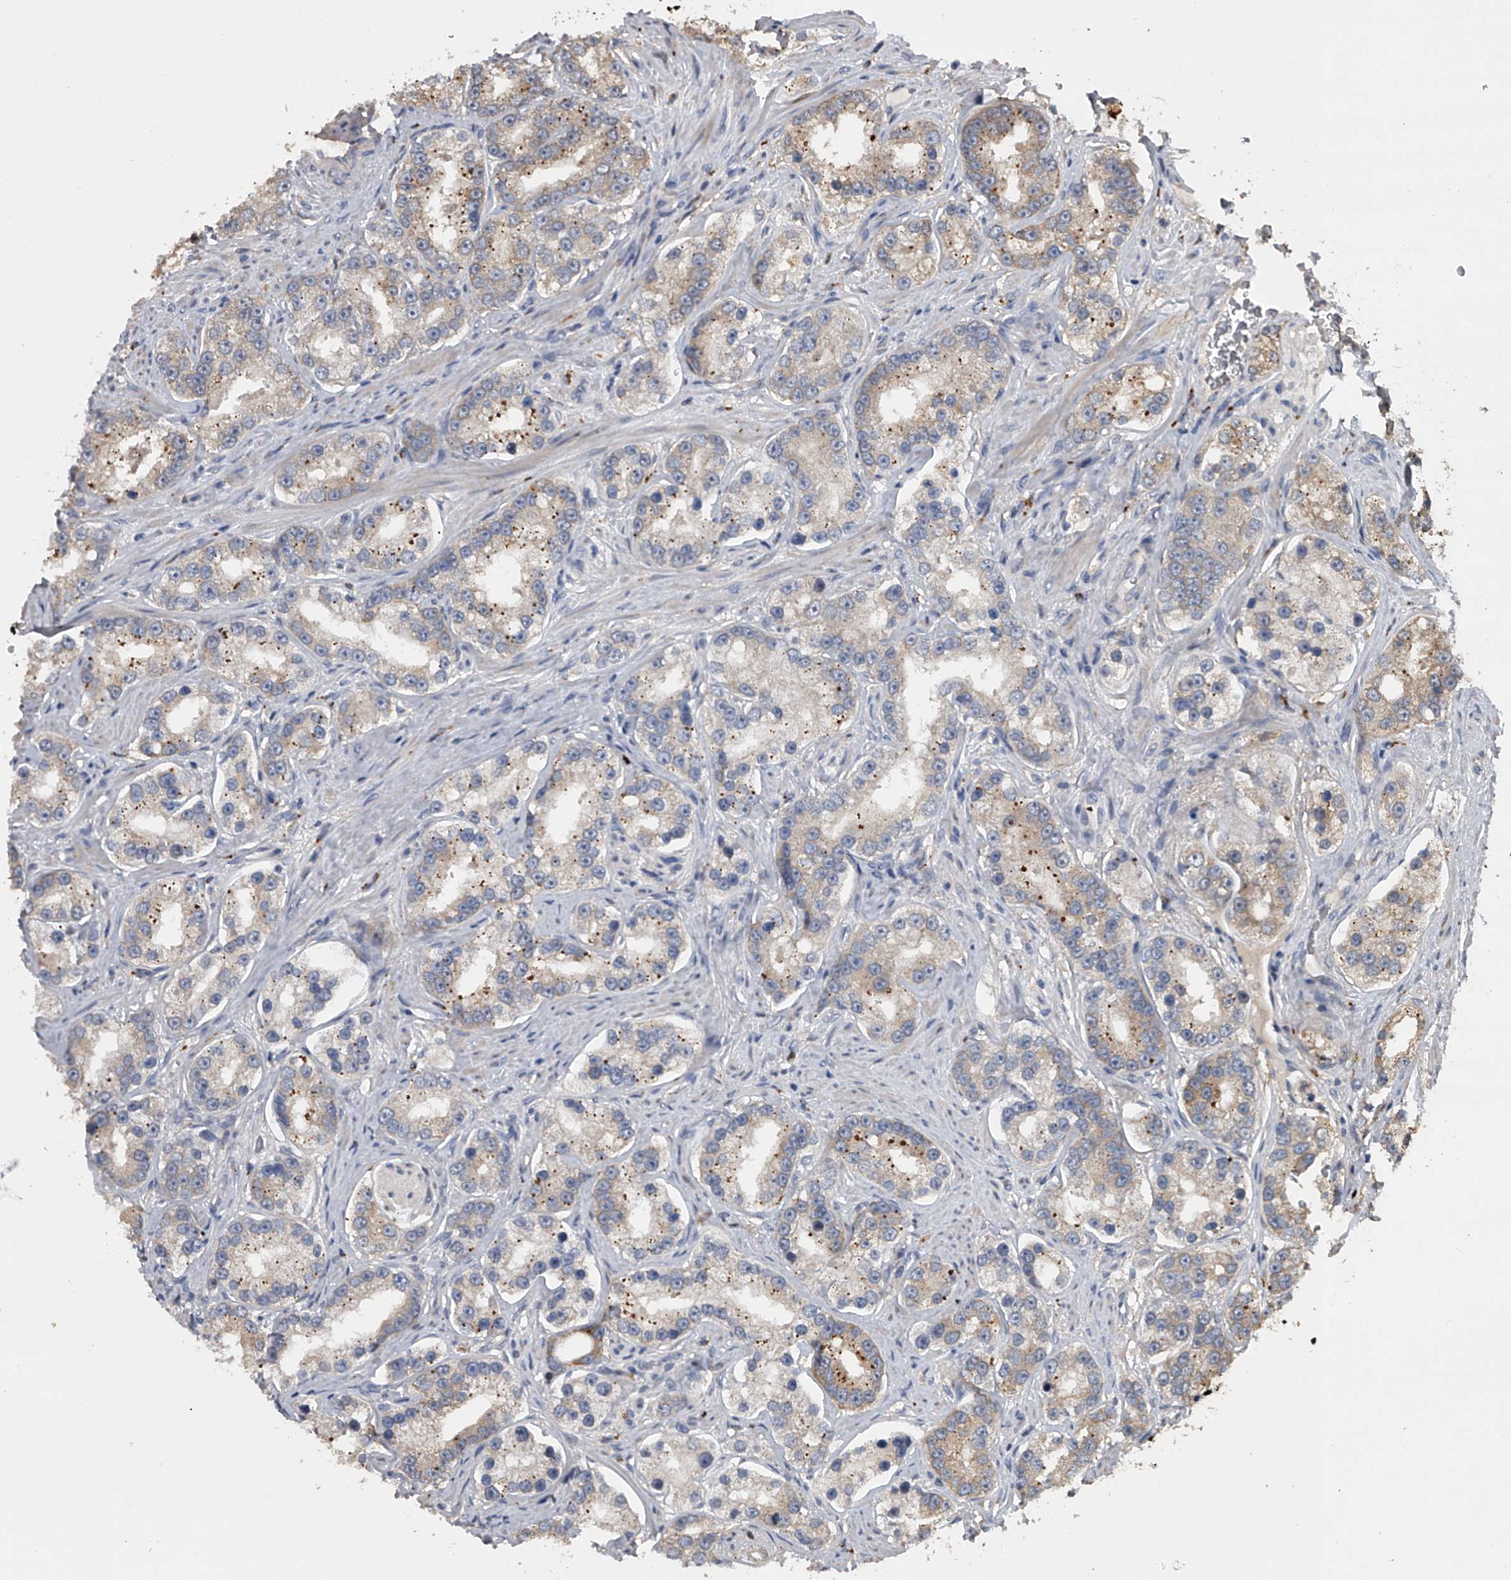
{"staining": {"intensity": "weak", "quantity": ">75%", "location": "cytoplasmic/membranous"}, "tissue": "prostate cancer", "cell_type": "Tumor cells", "image_type": "cancer", "snomed": [{"axis": "morphology", "description": "Normal tissue, NOS"}, {"axis": "morphology", "description": "Adenocarcinoma, High grade"}, {"axis": "topography", "description": "Prostate"}], "caption": "Immunohistochemistry (IHC) micrograph of adenocarcinoma (high-grade) (prostate) stained for a protein (brown), which exhibits low levels of weak cytoplasmic/membranous expression in approximately >75% of tumor cells.", "gene": "DOCK9", "patient": {"sex": "male", "age": 83}}